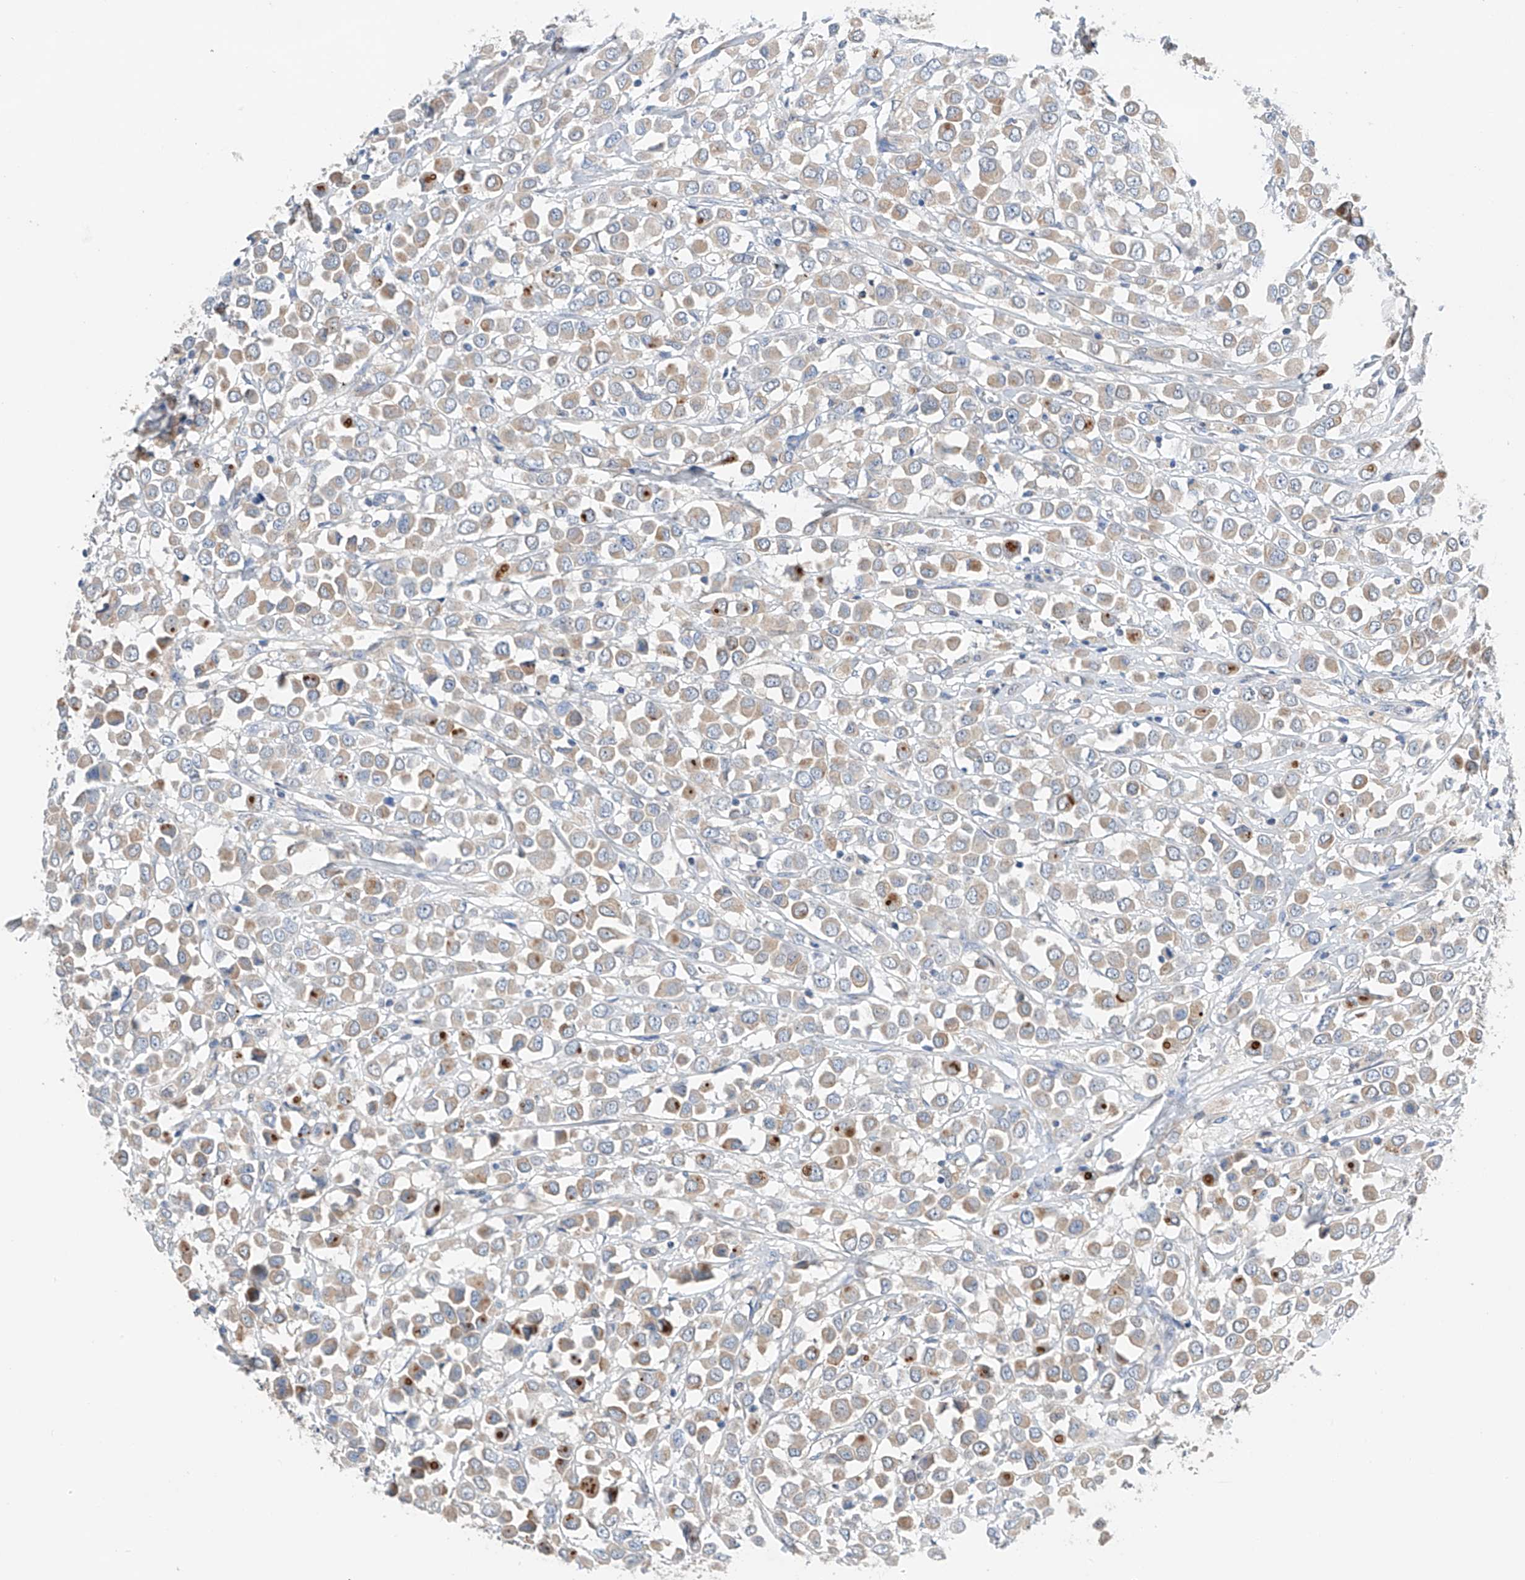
{"staining": {"intensity": "moderate", "quantity": "<25%", "location": "cytoplasmic/membranous"}, "tissue": "breast cancer", "cell_type": "Tumor cells", "image_type": "cancer", "snomed": [{"axis": "morphology", "description": "Duct carcinoma"}, {"axis": "topography", "description": "Breast"}], "caption": "Invasive ductal carcinoma (breast) was stained to show a protein in brown. There is low levels of moderate cytoplasmic/membranous expression in about <25% of tumor cells.", "gene": "GPC4", "patient": {"sex": "female", "age": 61}}